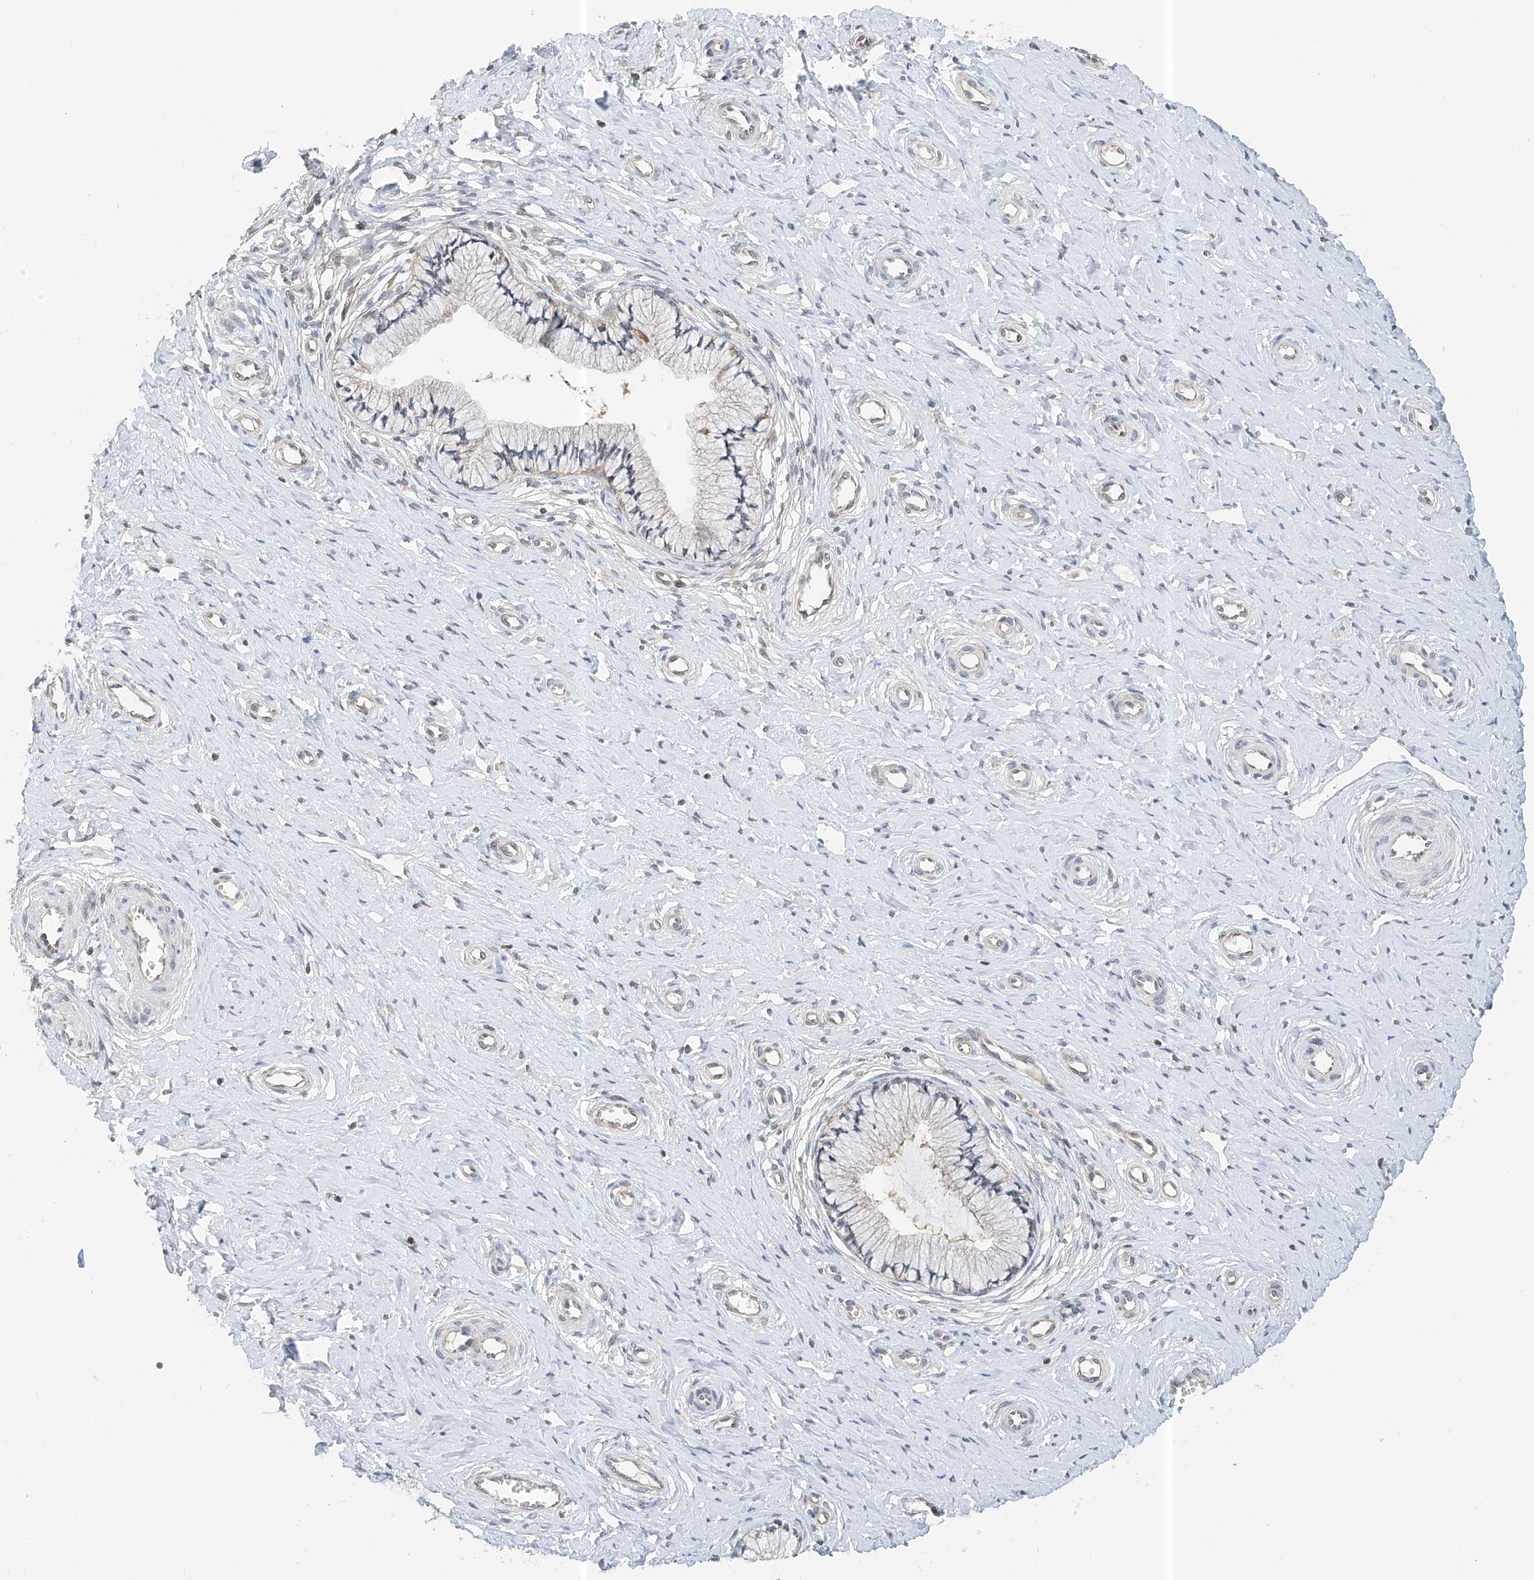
{"staining": {"intensity": "weak", "quantity": "<25%", "location": "cytoplasmic/membranous"}, "tissue": "cervix", "cell_type": "Glandular cells", "image_type": "normal", "snomed": [{"axis": "morphology", "description": "Normal tissue, NOS"}, {"axis": "topography", "description": "Cervix"}], "caption": "This is an IHC micrograph of unremarkable cervix. There is no expression in glandular cells.", "gene": "PPA2", "patient": {"sex": "female", "age": 36}}